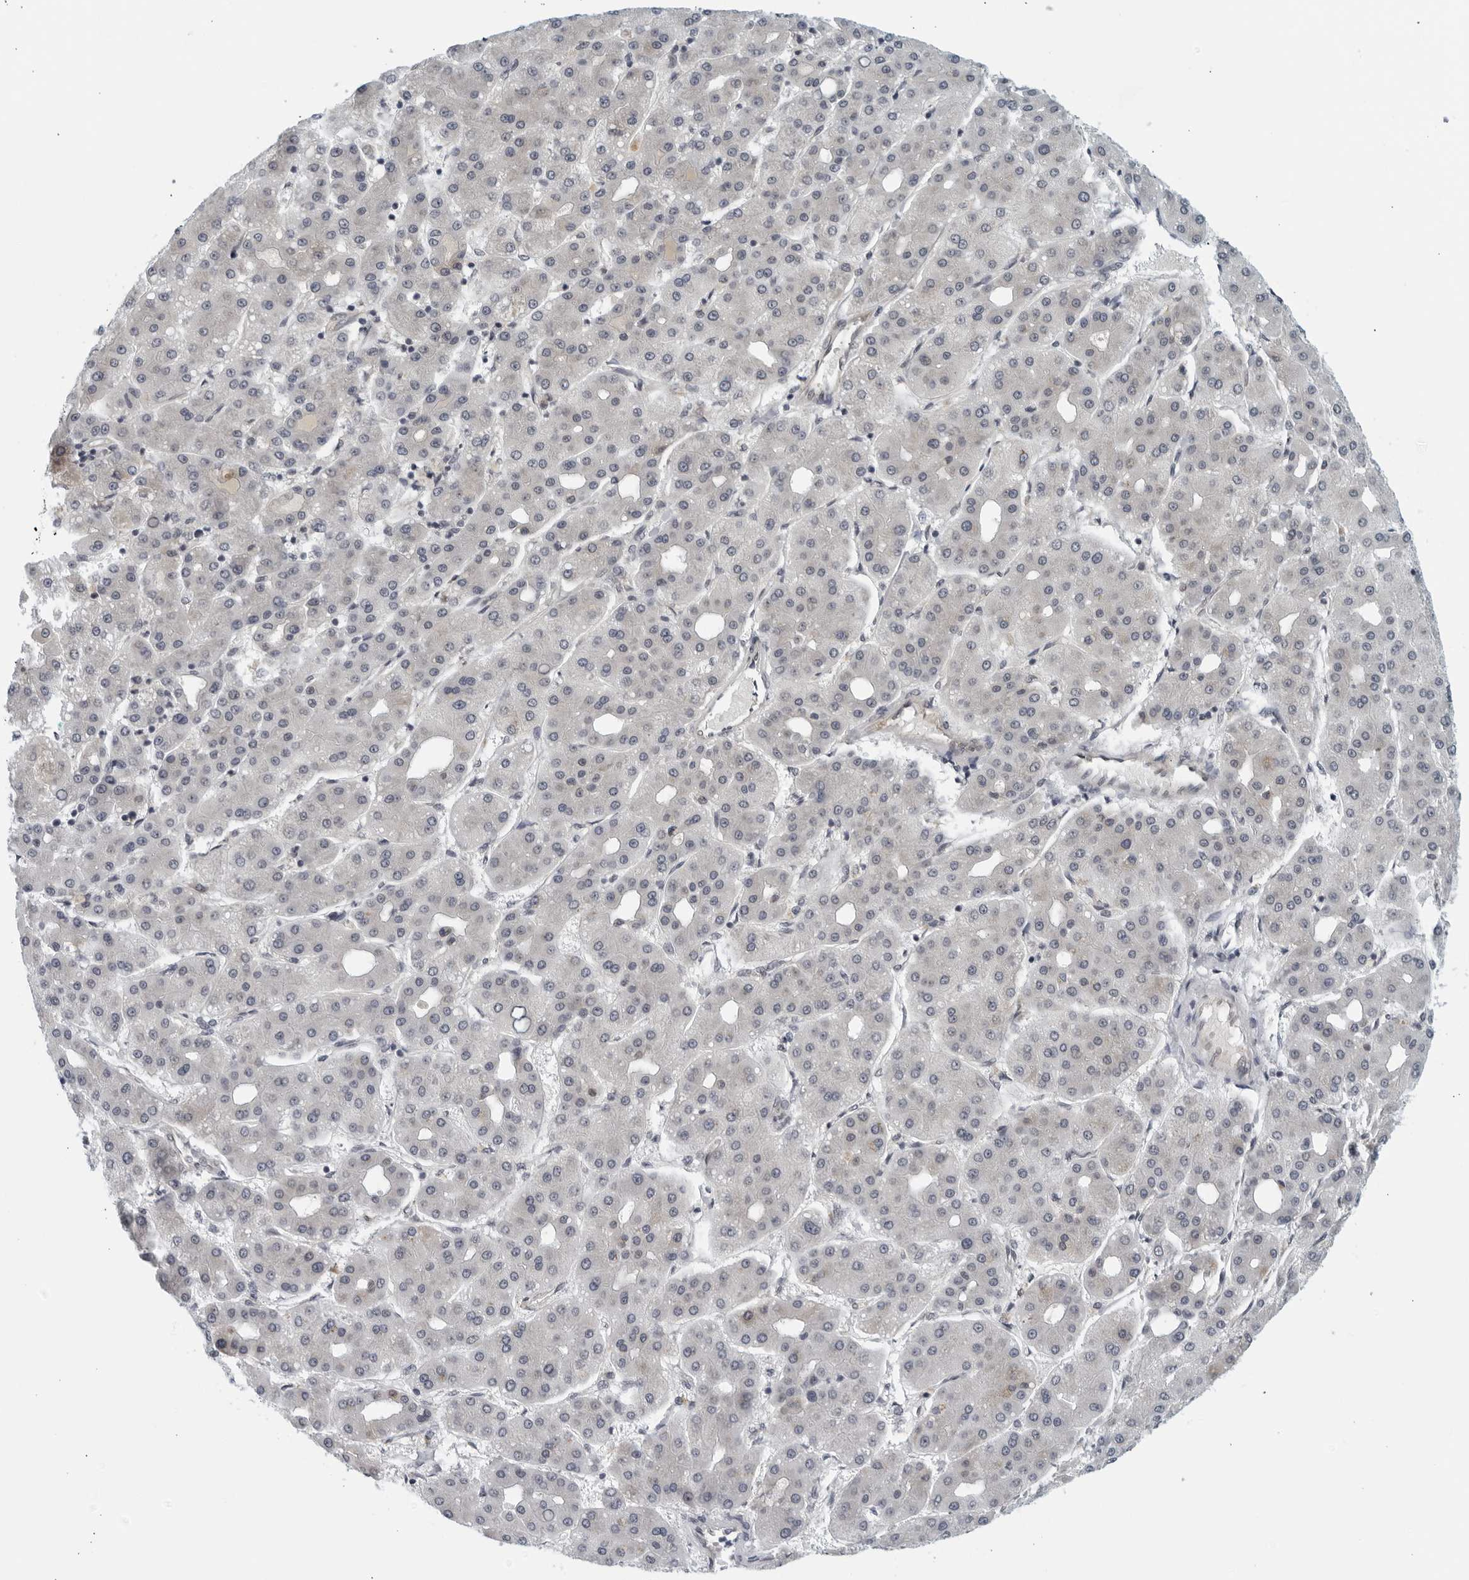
{"staining": {"intensity": "weak", "quantity": "<25%", "location": "cytoplasmic/membranous"}, "tissue": "liver cancer", "cell_type": "Tumor cells", "image_type": "cancer", "snomed": [{"axis": "morphology", "description": "Carcinoma, Hepatocellular, NOS"}, {"axis": "topography", "description": "Liver"}], "caption": "Liver cancer stained for a protein using immunohistochemistry (IHC) shows no positivity tumor cells.", "gene": "RC3H1", "patient": {"sex": "male", "age": 65}}